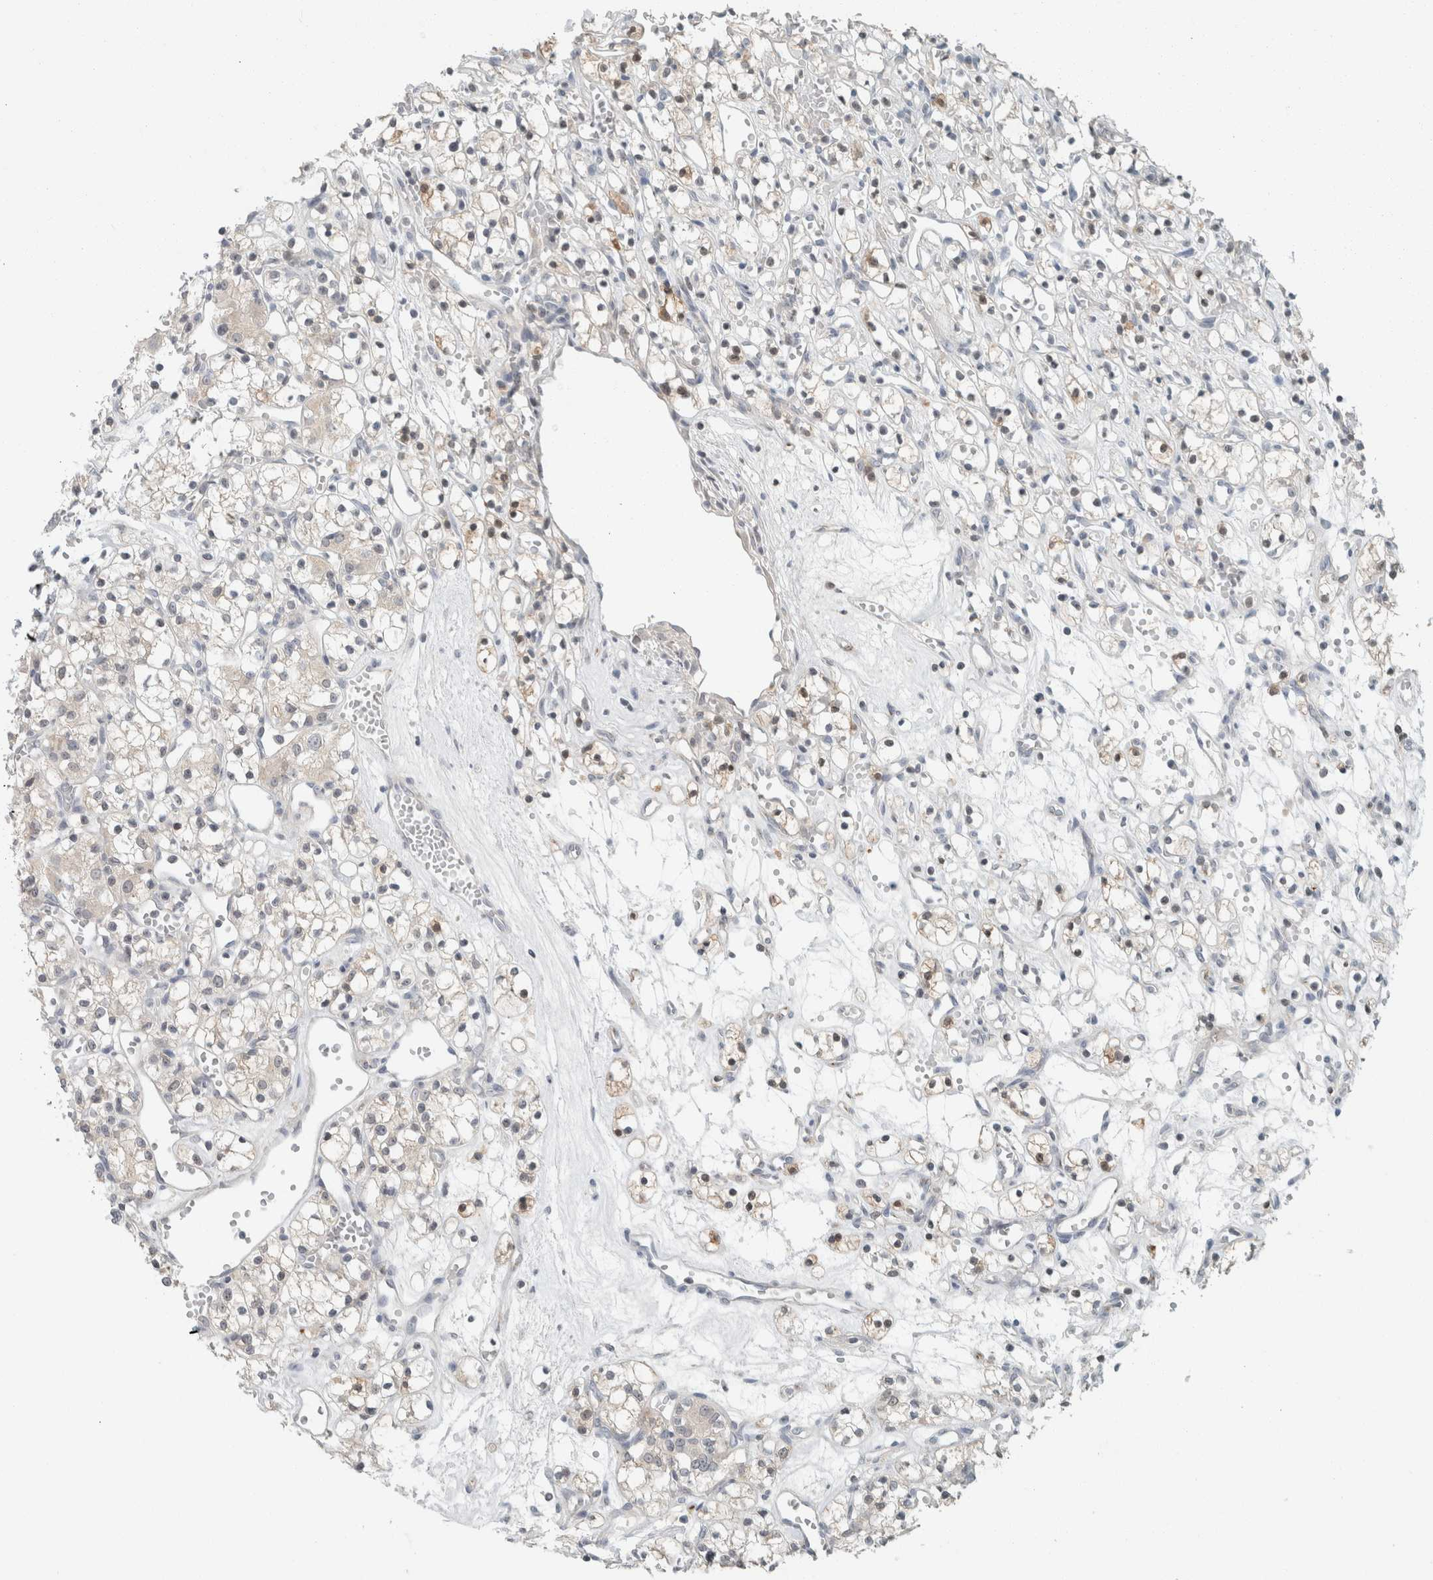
{"staining": {"intensity": "weak", "quantity": "<25%", "location": "cytoplasmic/membranous"}, "tissue": "renal cancer", "cell_type": "Tumor cells", "image_type": "cancer", "snomed": [{"axis": "morphology", "description": "Adenocarcinoma, NOS"}, {"axis": "topography", "description": "Kidney"}], "caption": "An IHC image of renal cancer (adenocarcinoma) is shown. There is no staining in tumor cells of renal cancer (adenocarcinoma).", "gene": "TRIT1", "patient": {"sex": "female", "age": 59}}